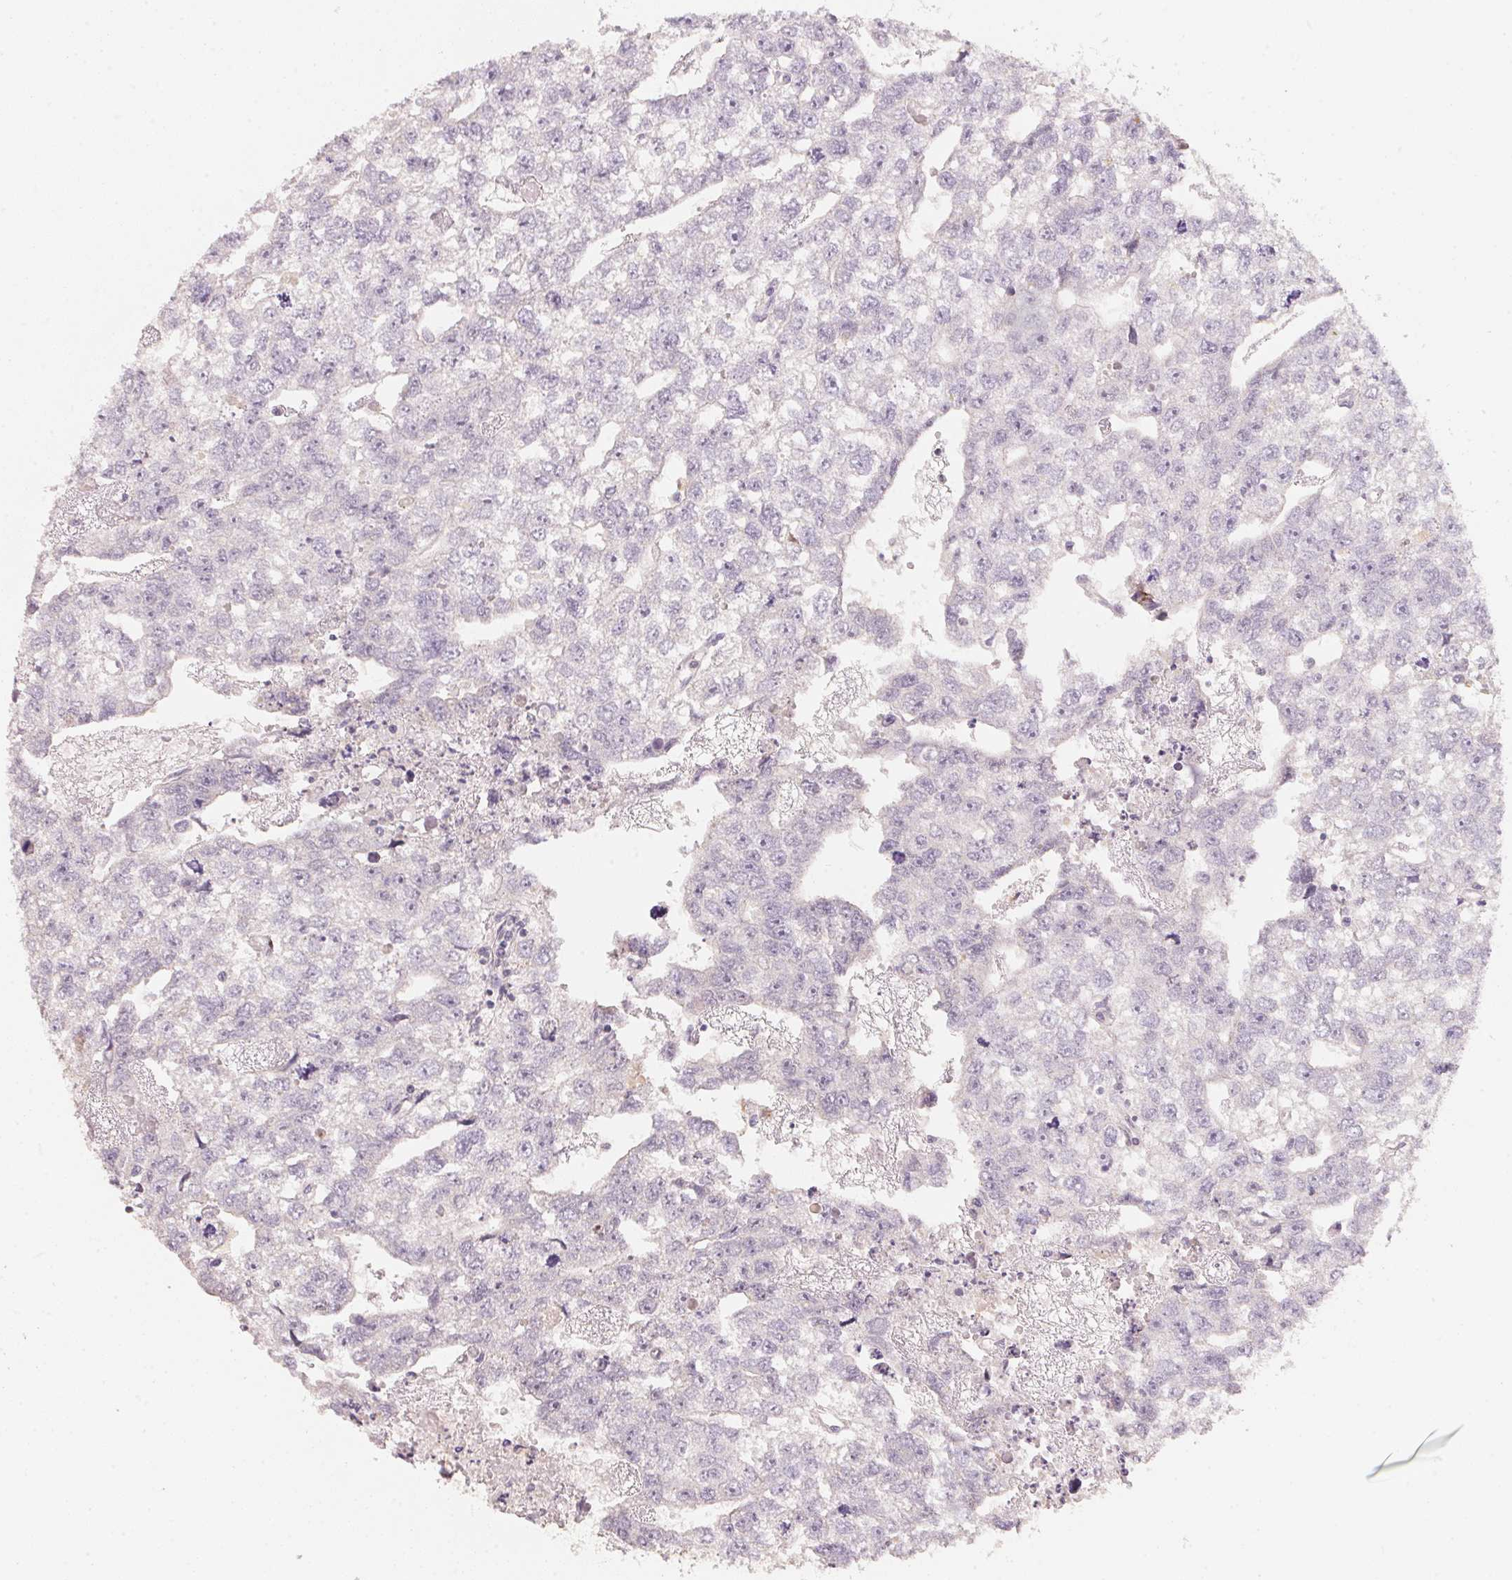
{"staining": {"intensity": "negative", "quantity": "none", "location": "none"}, "tissue": "testis cancer", "cell_type": "Tumor cells", "image_type": "cancer", "snomed": [{"axis": "morphology", "description": "Carcinoma, Embryonal, NOS"}, {"axis": "morphology", "description": "Teratoma, malignant, NOS"}, {"axis": "topography", "description": "Testis"}], "caption": "This is a histopathology image of immunohistochemistry staining of testis cancer (teratoma (malignant)), which shows no staining in tumor cells.", "gene": "TREH", "patient": {"sex": "male", "age": 44}}